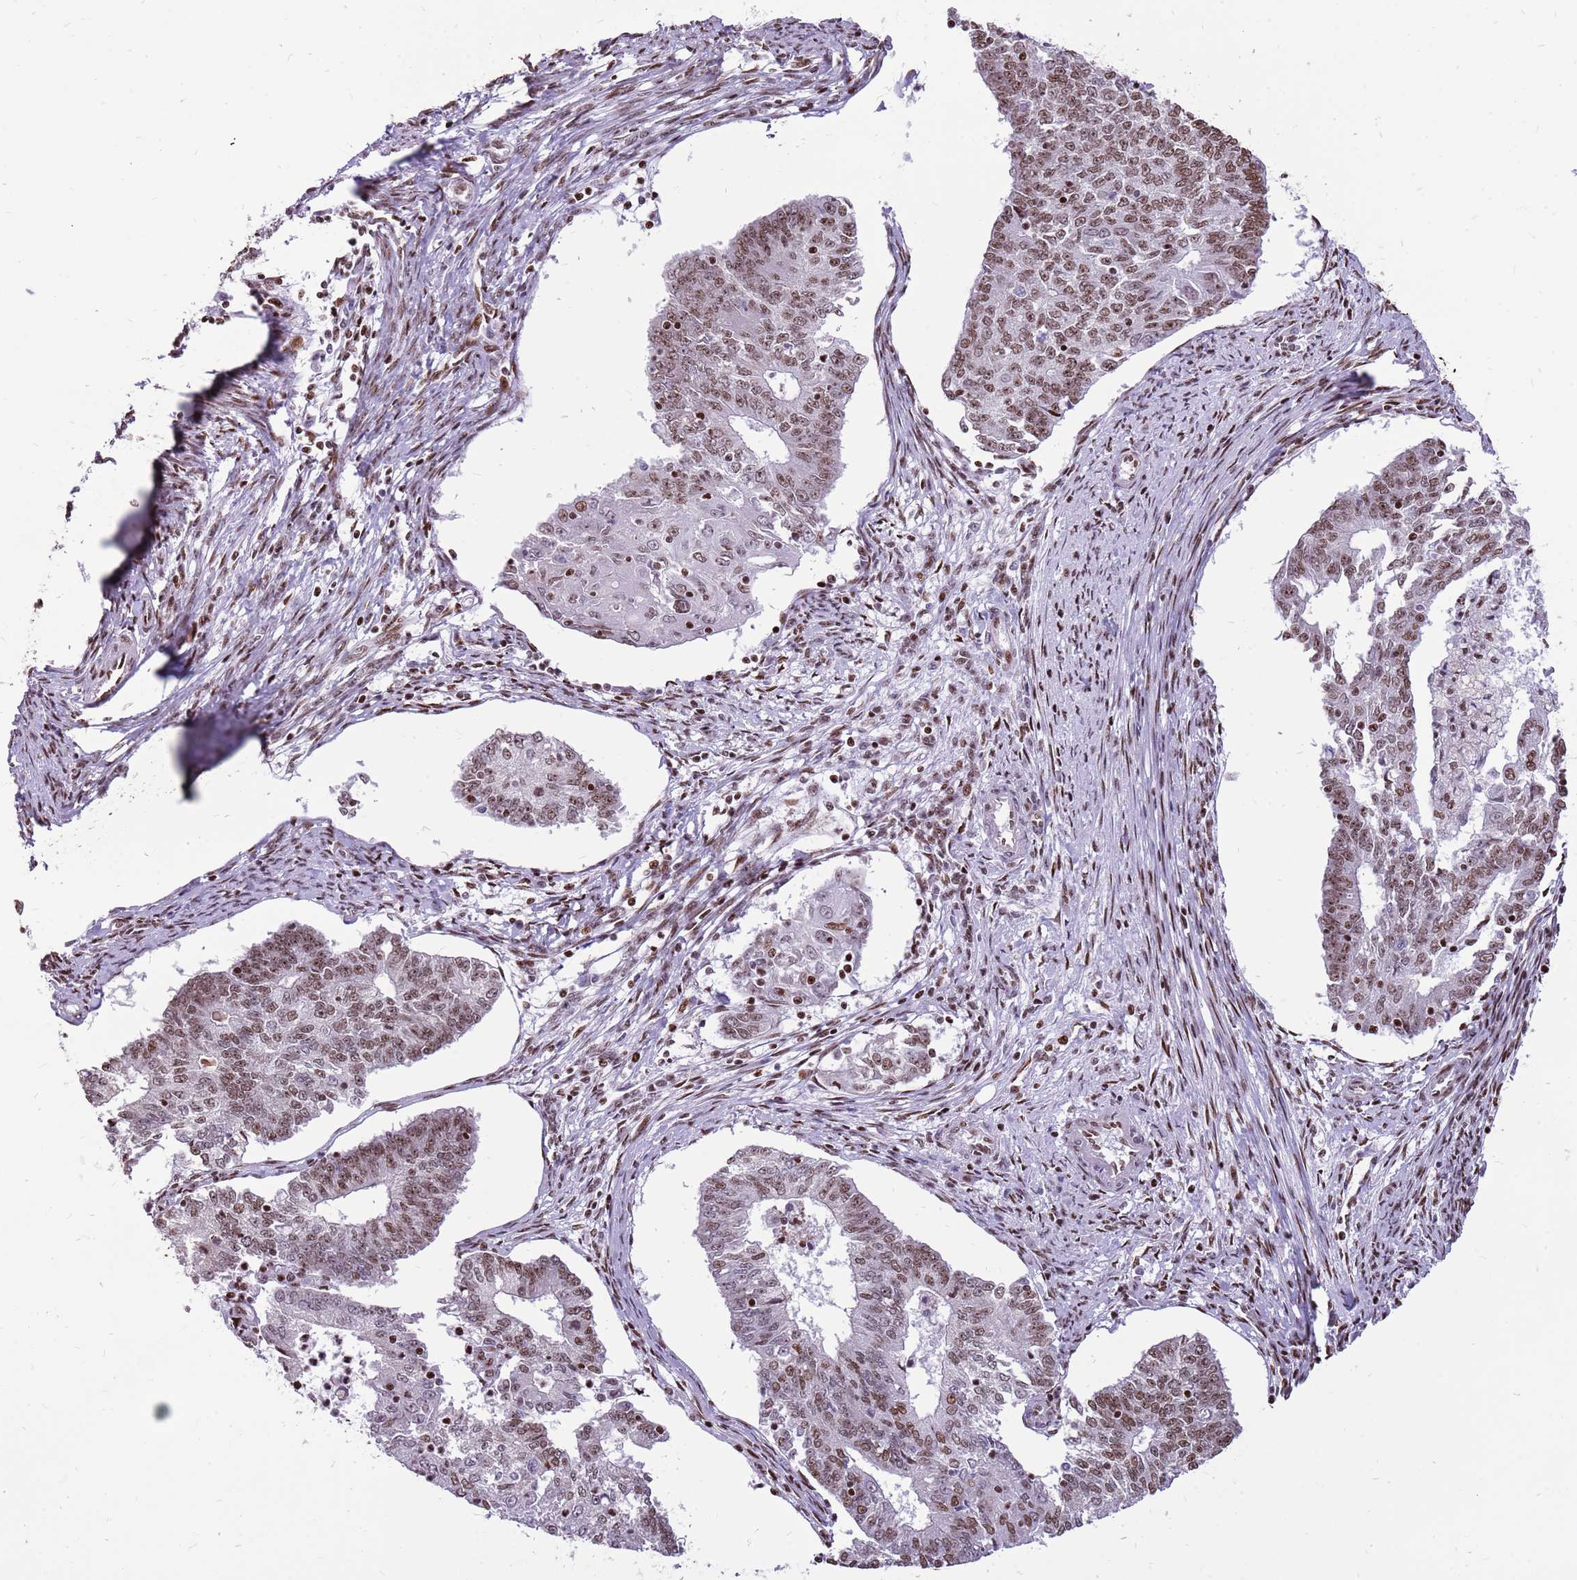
{"staining": {"intensity": "moderate", "quantity": ">75%", "location": "nuclear"}, "tissue": "endometrial cancer", "cell_type": "Tumor cells", "image_type": "cancer", "snomed": [{"axis": "morphology", "description": "Adenocarcinoma, NOS"}, {"axis": "topography", "description": "Endometrium"}], "caption": "Protein expression by immunohistochemistry exhibits moderate nuclear expression in about >75% of tumor cells in endometrial cancer (adenocarcinoma).", "gene": "WASHC4", "patient": {"sex": "female", "age": 56}}